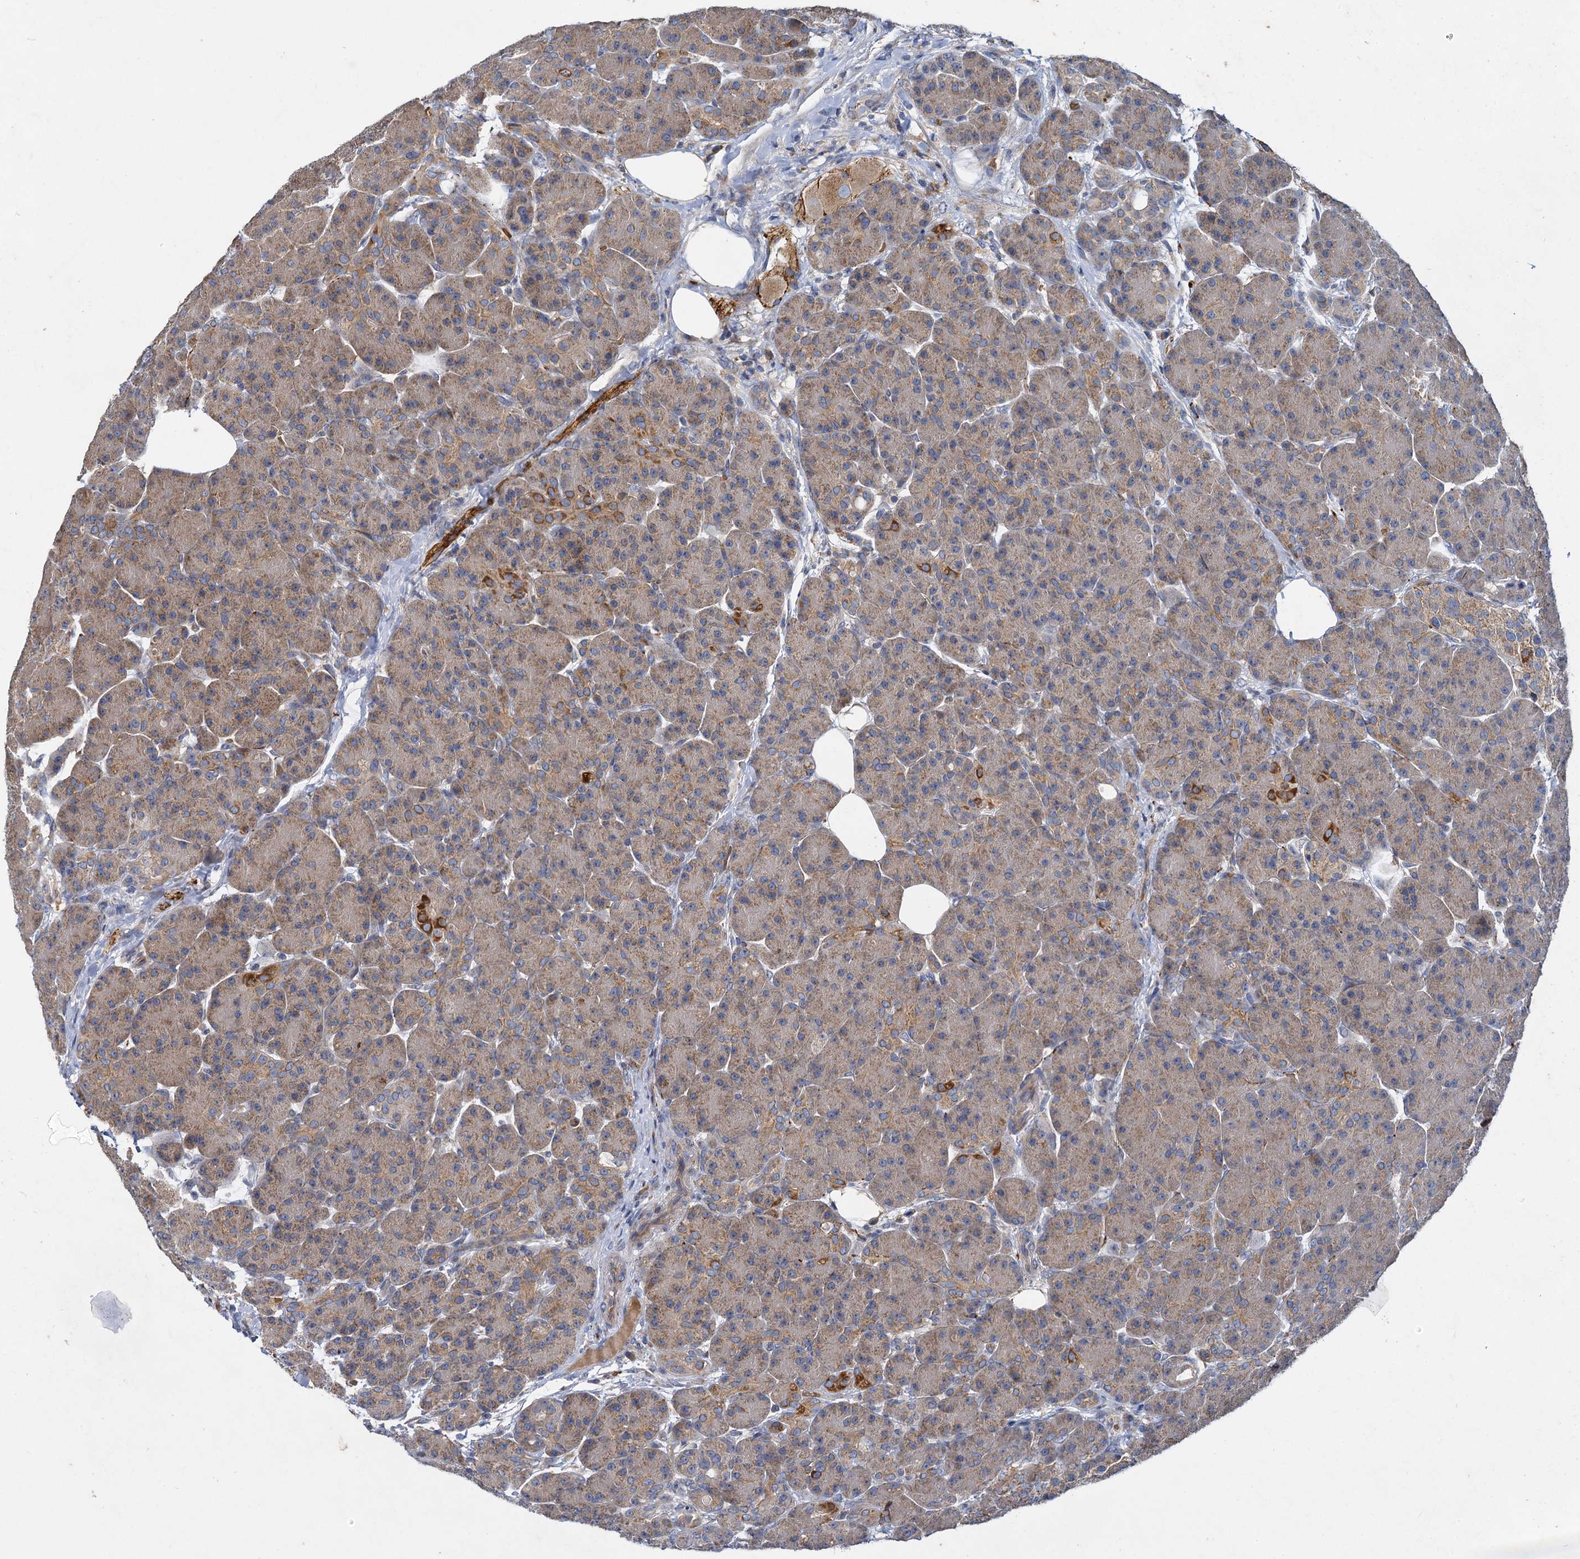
{"staining": {"intensity": "moderate", "quantity": "<25%", "location": "cytoplasmic/membranous"}, "tissue": "pancreas", "cell_type": "Exocrine glandular cells", "image_type": "normal", "snomed": [{"axis": "morphology", "description": "Normal tissue, NOS"}, {"axis": "topography", "description": "Pancreas"}], "caption": "Benign pancreas shows moderate cytoplasmic/membranous staining in about <25% of exocrine glandular cells, visualized by immunohistochemistry.", "gene": "BCS1L", "patient": {"sex": "male", "age": 63}}